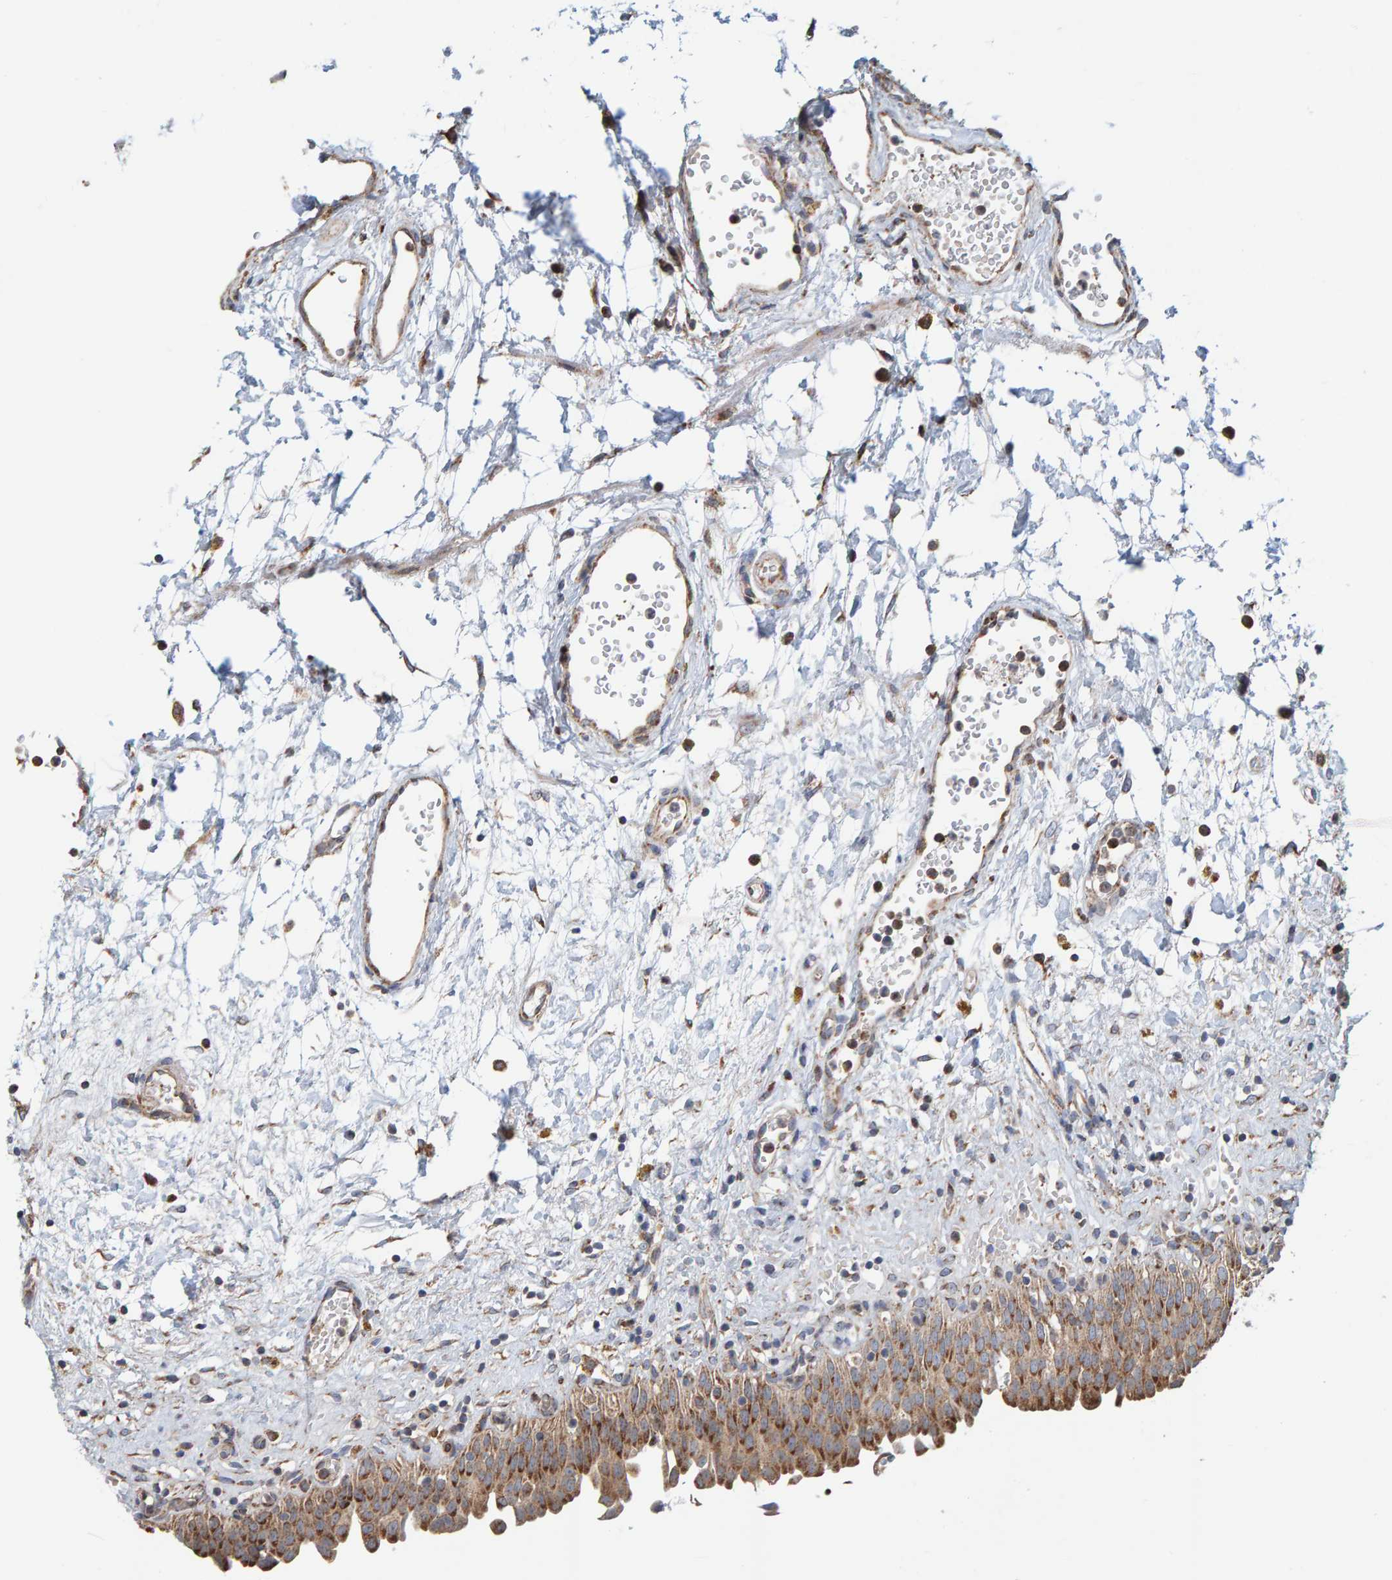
{"staining": {"intensity": "strong", "quantity": ">75%", "location": "cytoplasmic/membranous"}, "tissue": "urinary bladder", "cell_type": "Urothelial cells", "image_type": "normal", "snomed": [{"axis": "morphology", "description": "Urothelial carcinoma, High grade"}, {"axis": "topography", "description": "Urinary bladder"}], "caption": "Strong cytoplasmic/membranous staining is seen in approximately >75% of urothelial cells in unremarkable urinary bladder. The staining was performed using DAB, with brown indicating positive protein expression. Nuclei are stained blue with hematoxylin.", "gene": "MRPL45", "patient": {"sex": "male", "age": 46}}